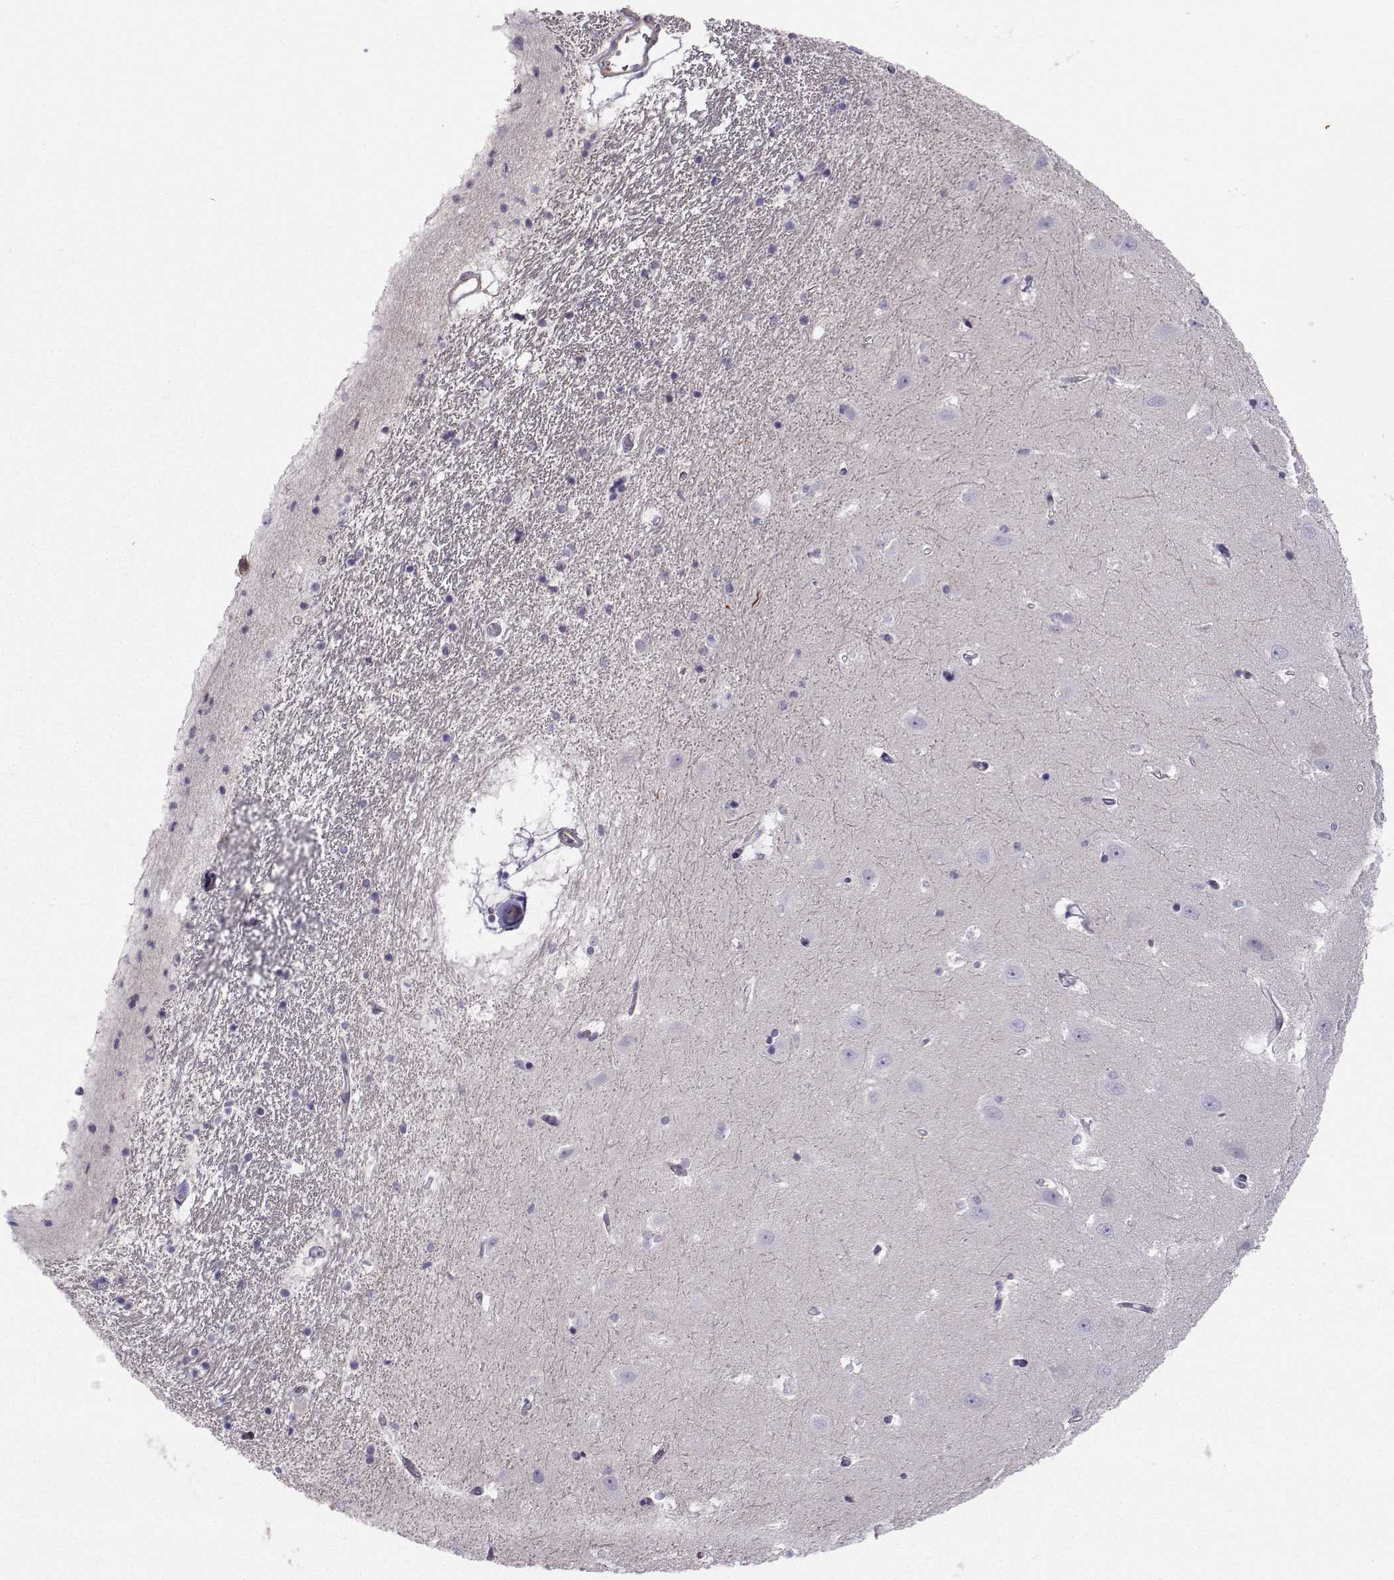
{"staining": {"intensity": "moderate", "quantity": "<25%", "location": "cytoplasmic/membranous"}, "tissue": "hippocampus", "cell_type": "Glial cells", "image_type": "normal", "snomed": [{"axis": "morphology", "description": "Normal tissue, NOS"}, {"axis": "topography", "description": "Hippocampus"}], "caption": "Brown immunohistochemical staining in benign hippocampus displays moderate cytoplasmic/membranous positivity in approximately <25% of glial cells.", "gene": "NQO1", "patient": {"sex": "male", "age": 44}}